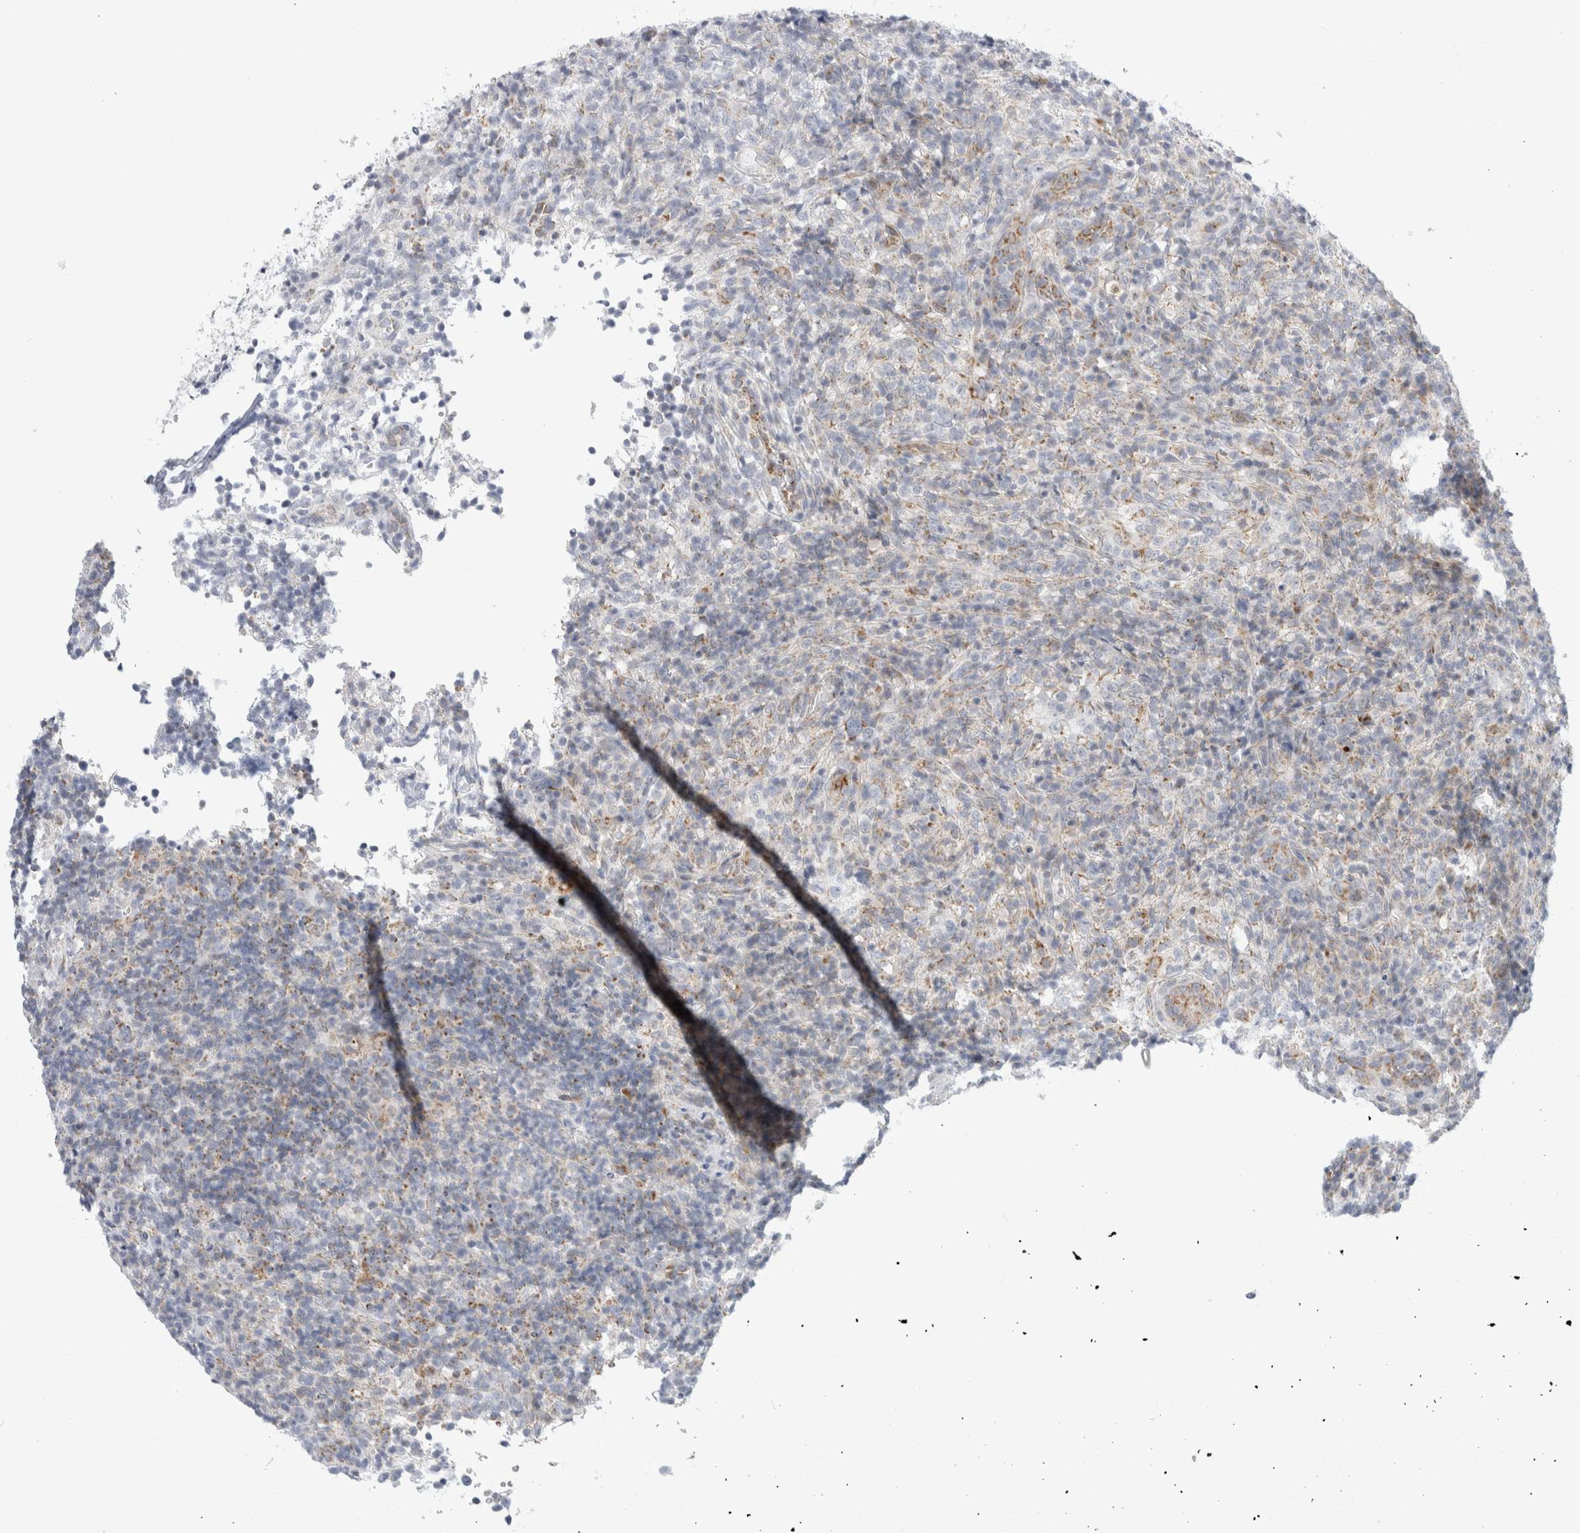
{"staining": {"intensity": "negative", "quantity": "none", "location": "none"}, "tissue": "lymphoma", "cell_type": "Tumor cells", "image_type": "cancer", "snomed": [{"axis": "morphology", "description": "Malignant lymphoma, non-Hodgkin's type, High grade"}, {"axis": "topography", "description": "Lymph node"}], "caption": "A micrograph of human lymphoma is negative for staining in tumor cells.", "gene": "FAHD1", "patient": {"sex": "female", "age": 76}}